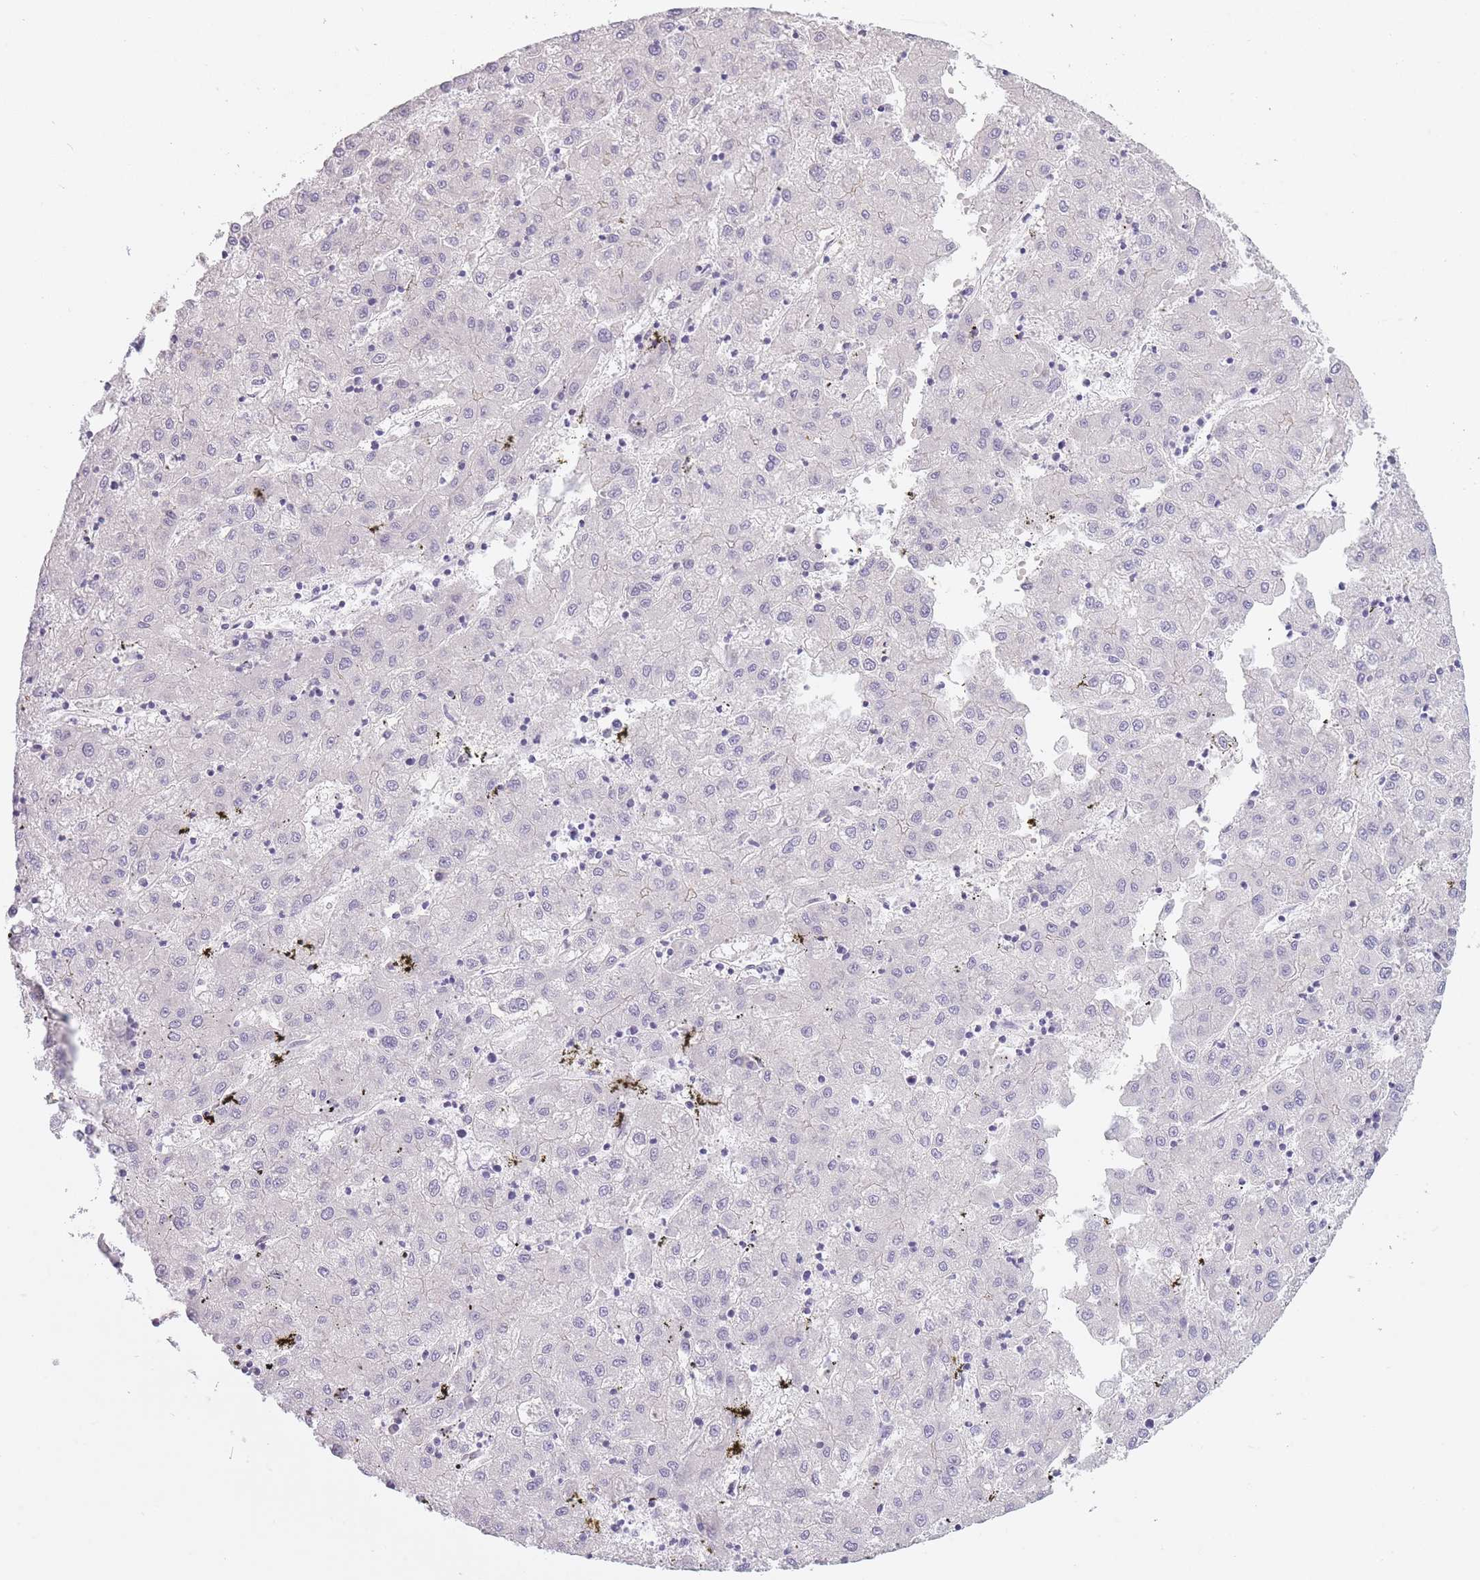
{"staining": {"intensity": "negative", "quantity": "none", "location": "none"}, "tissue": "liver cancer", "cell_type": "Tumor cells", "image_type": "cancer", "snomed": [{"axis": "morphology", "description": "Carcinoma, Hepatocellular, NOS"}, {"axis": "topography", "description": "Liver"}], "caption": "Tumor cells show no significant protein staining in liver hepatocellular carcinoma. Brightfield microscopy of immunohistochemistry (IHC) stained with DAB (3,3'-diaminobenzidine) (brown) and hematoxylin (blue), captured at high magnification.", "gene": "AP3M2", "patient": {"sex": "male", "age": 72}}